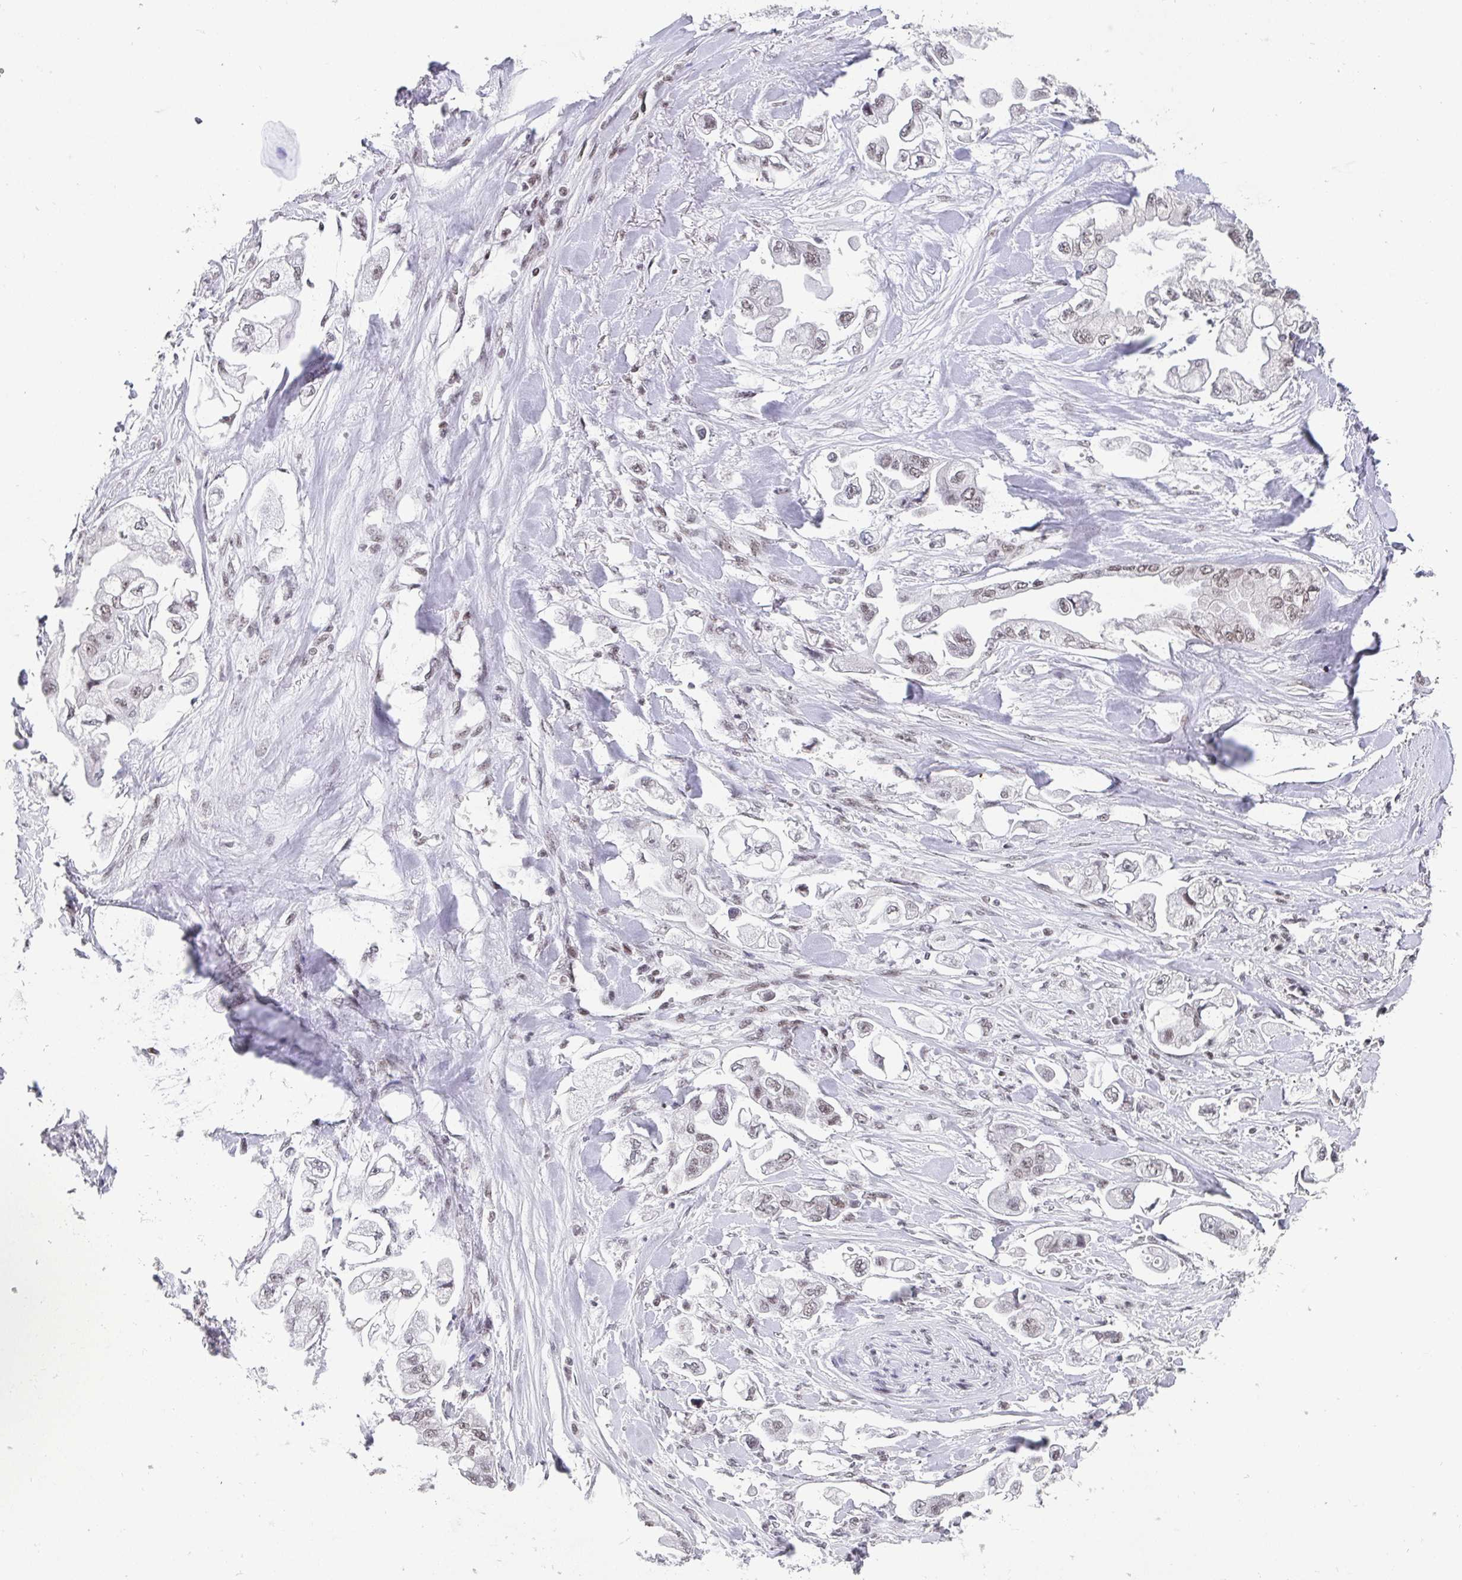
{"staining": {"intensity": "weak", "quantity": "<25%", "location": "nuclear"}, "tissue": "stomach cancer", "cell_type": "Tumor cells", "image_type": "cancer", "snomed": [{"axis": "morphology", "description": "Adenocarcinoma, NOS"}, {"axis": "topography", "description": "Stomach"}], "caption": "Image shows no significant protein expression in tumor cells of stomach adenocarcinoma.", "gene": "CTCF", "patient": {"sex": "male", "age": 62}}